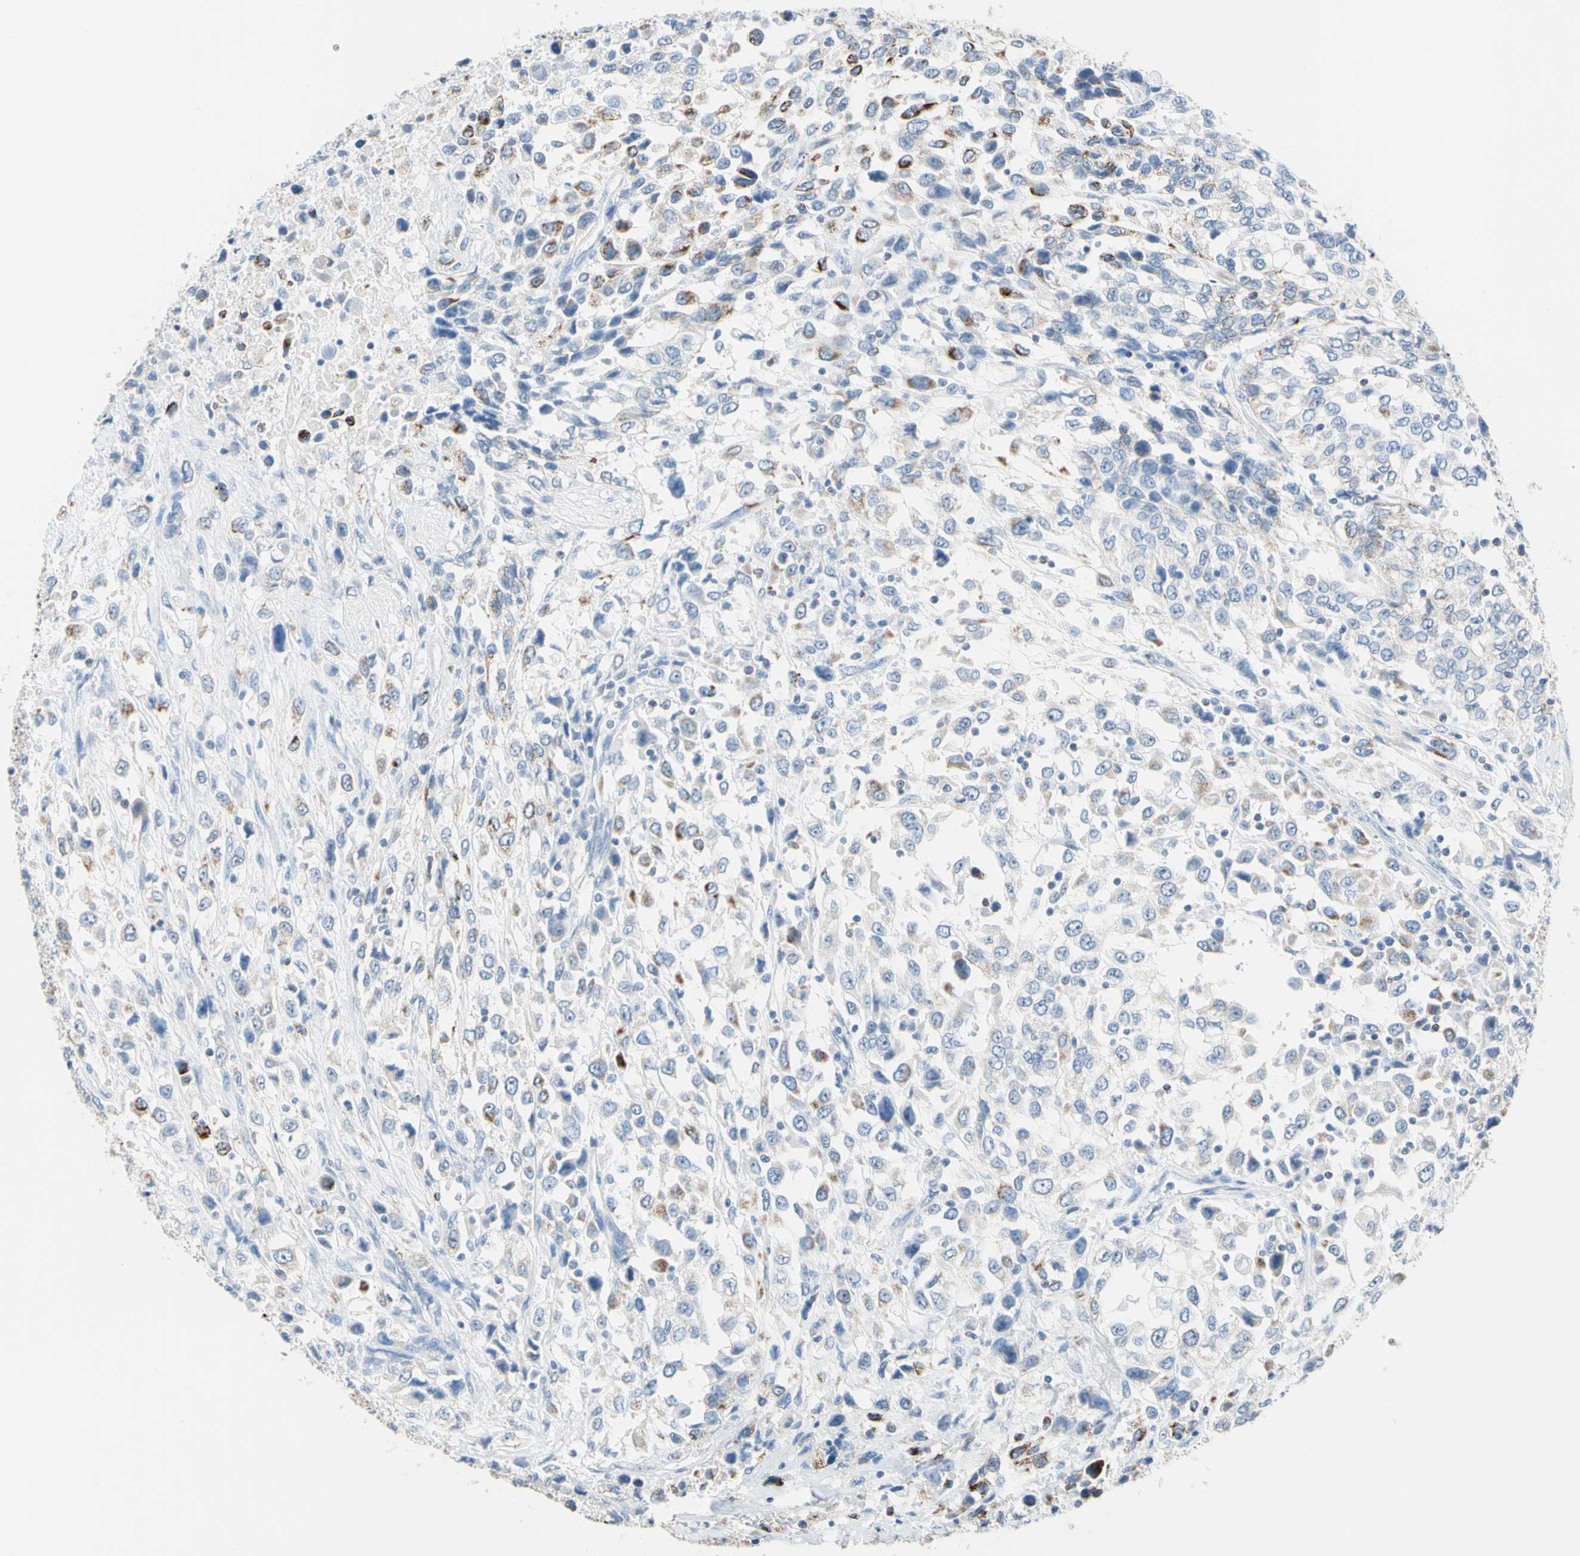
{"staining": {"intensity": "weak", "quantity": "<25%", "location": "cytoplasmic/membranous"}, "tissue": "urothelial cancer", "cell_type": "Tumor cells", "image_type": "cancer", "snomed": [{"axis": "morphology", "description": "Urothelial carcinoma, High grade"}, {"axis": "topography", "description": "Urinary bladder"}], "caption": "An immunohistochemistry histopathology image of urothelial cancer is shown. There is no staining in tumor cells of urothelial cancer.", "gene": "CYSLTR1", "patient": {"sex": "female", "age": 80}}